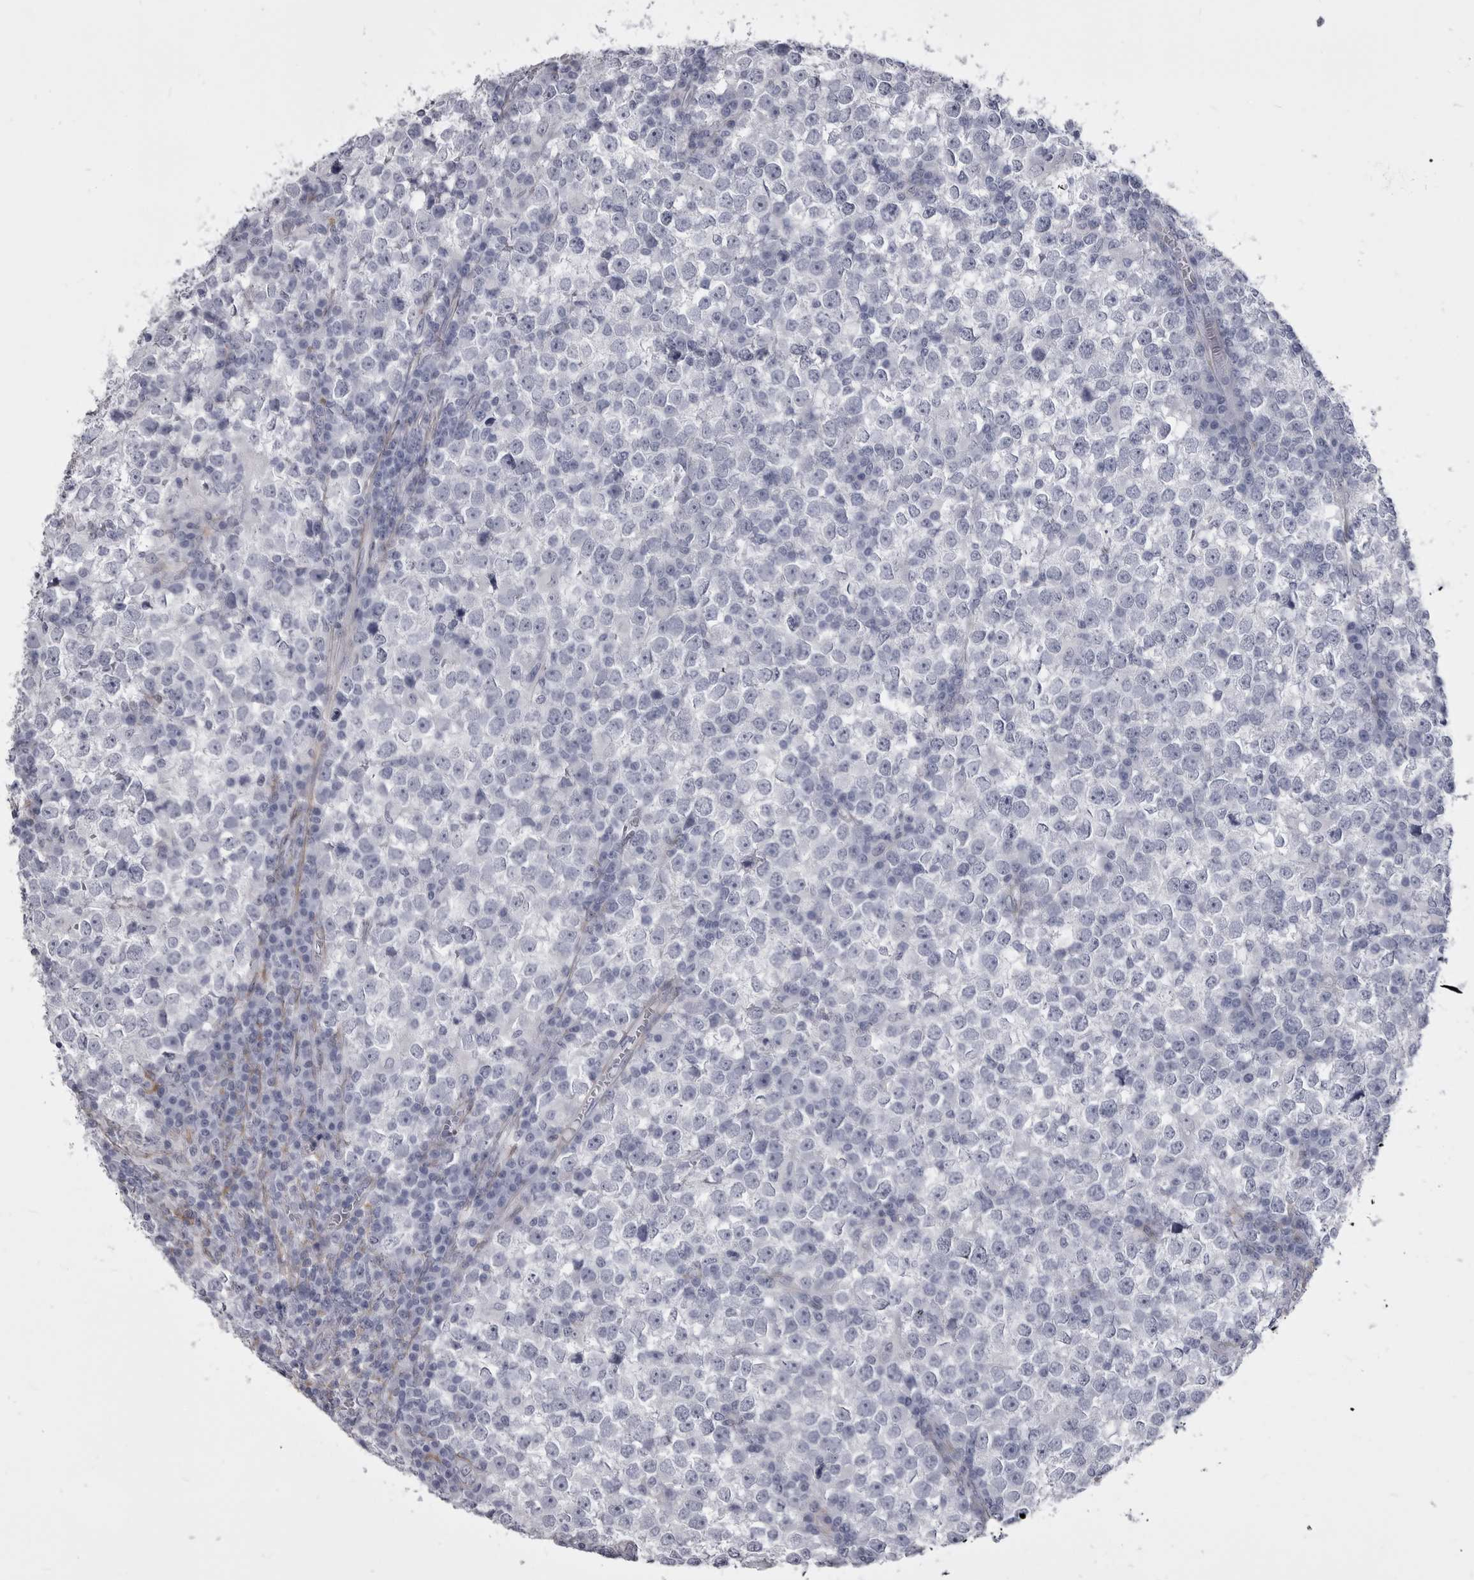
{"staining": {"intensity": "negative", "quantity": "none", "location": "none"}, "tissue": "testis cancer", "cell_type": "Tumor cells", "image_type": "cancer", "snomed": [{"axis": "morphology", "description": "Seminoma, NOS"}, {"axis": "topography", "description": "Testis"}], "caption": "Tumor cells show no significant protein expression in testis seminoma. (DAB immunohistochemistry with hematoxylin counter stain).", "gene": "ANK2", "patient": {"sex": "male", "age": 65}}